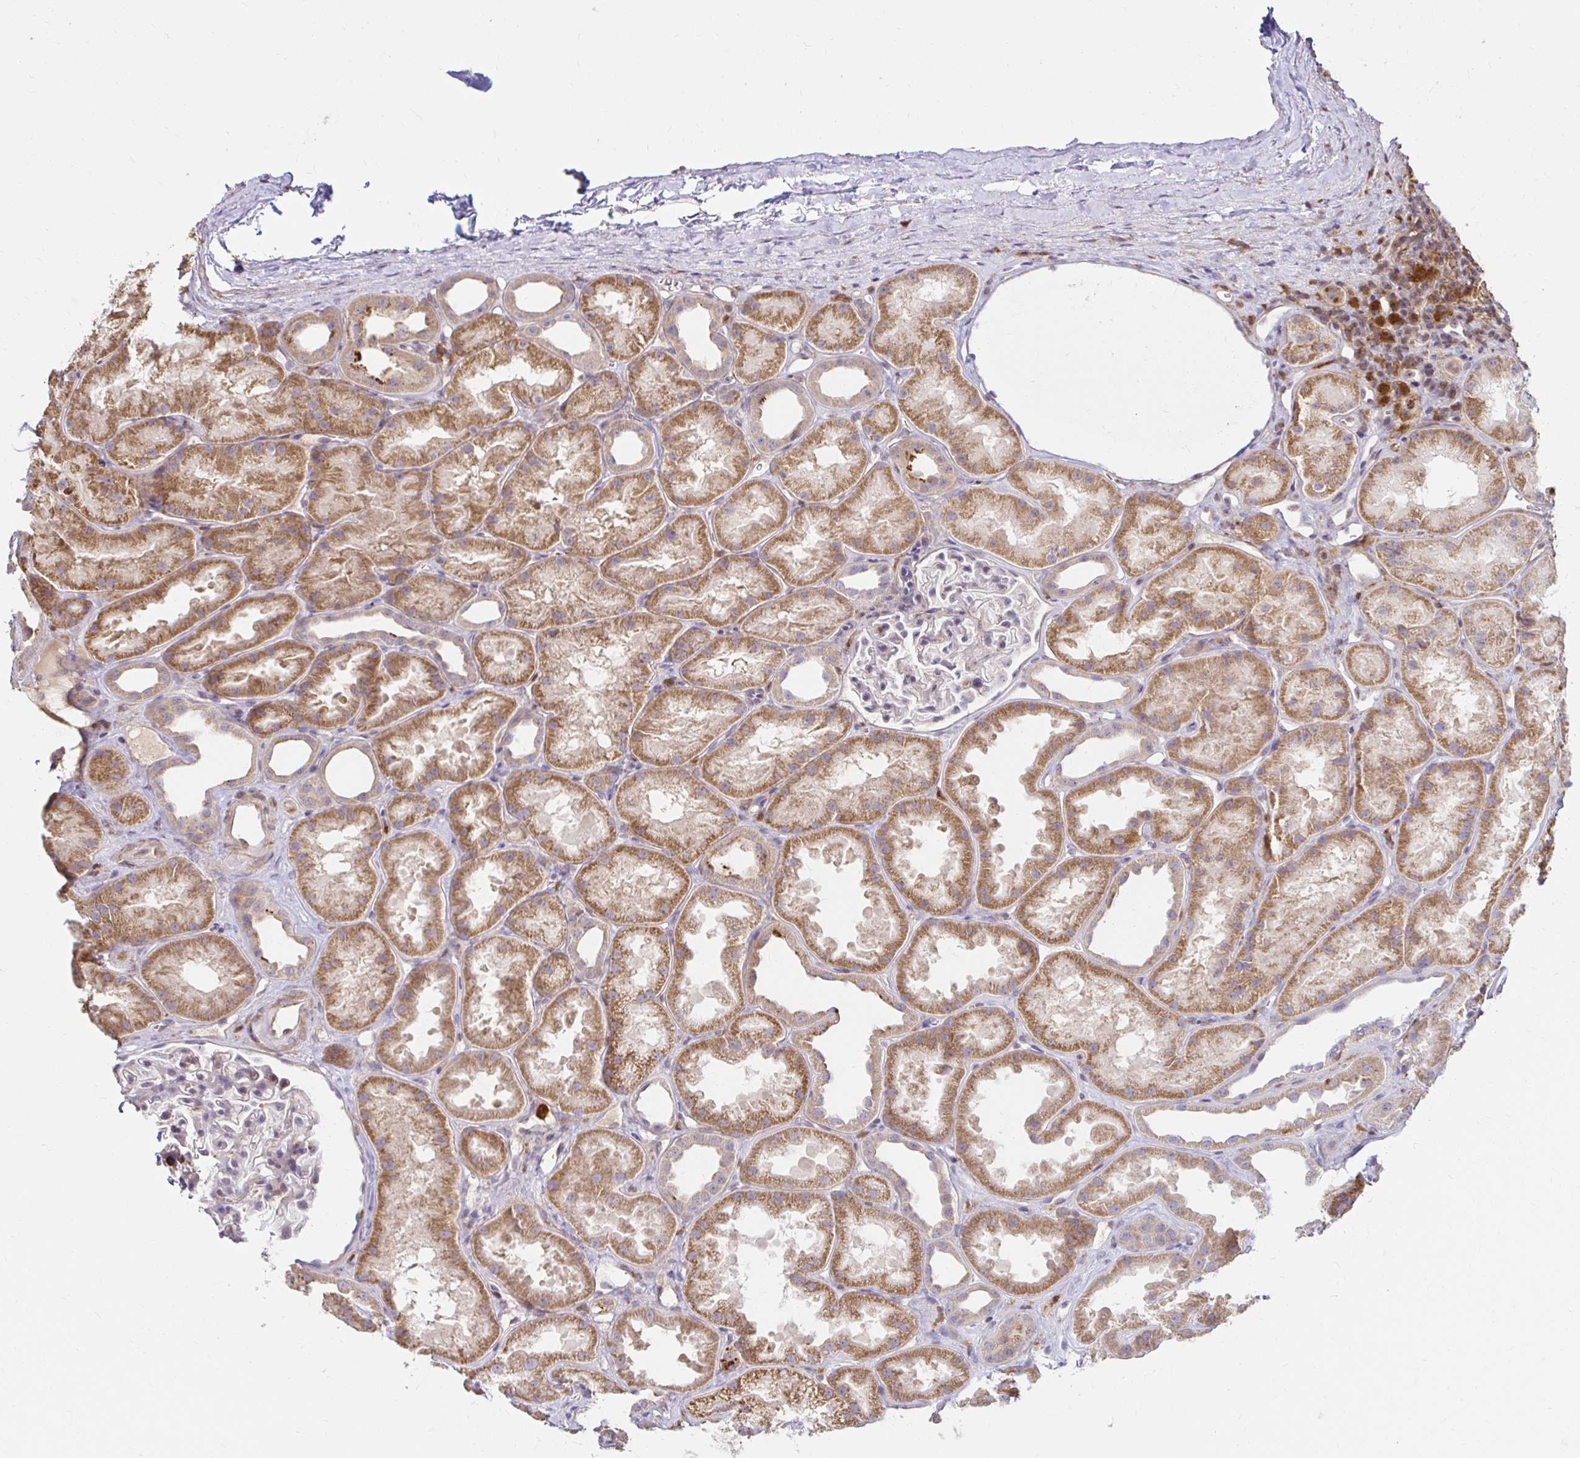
{"staining": {"intensity": "negative", "quantity": "none", "location": "none"}, "tissue": "kidney", "cell_type": "Cells in glomeruli", "image_type": "normal", "snomed": [{"axis": "morphology", "description": "Normal tissue, NOS"}, {"axis": "topography", "description": "Kidney"}], "caption": "There is no significant staining in cells in glomeruli of kidney.", "gene": "PYCARD", "patient": {"sex": "male", "age": 61}}